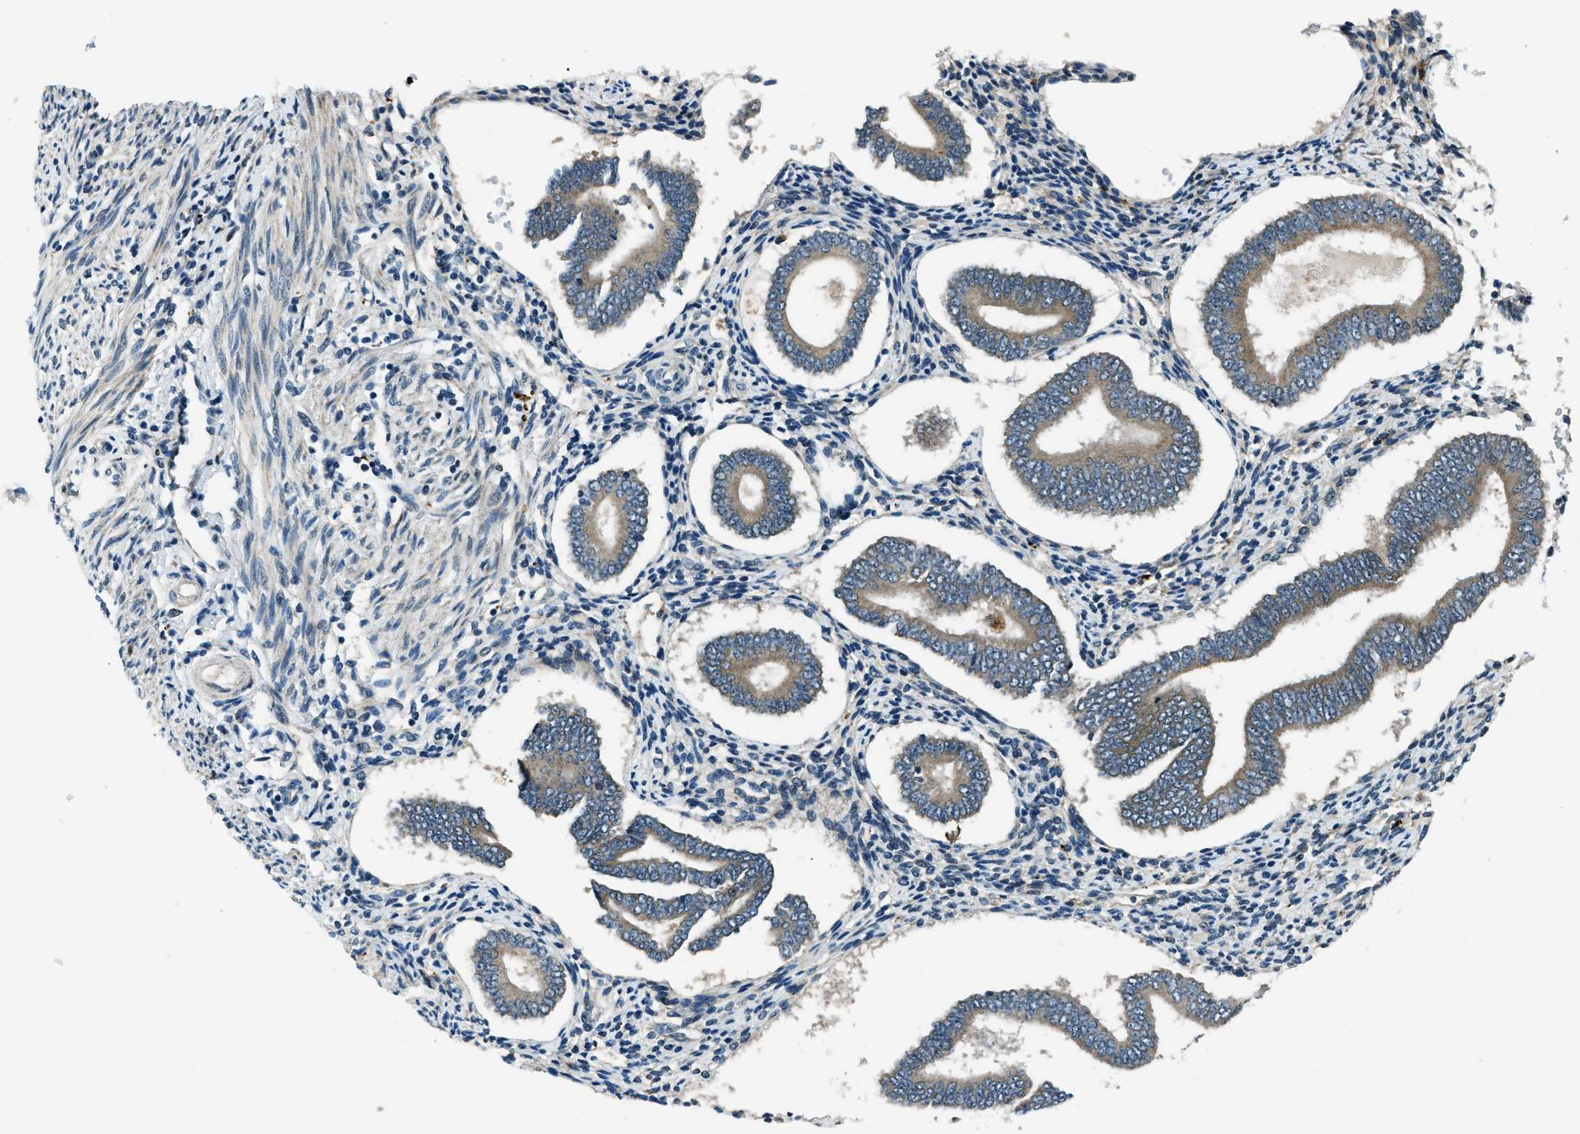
{"staining": {"intensity": "negative", "quantity": "none", "location": "none"}, "tissue": "endometrium", "cell_type": "Cells in endometrial stroma", "image_type": "normal", "snomed": [{"axis": "morphology", "description": "Normal tissue, NOS"}, {"axis": "topography", "description": "Endometrium"}], "caption": "This is a image of IHC staining of normal endometrium, which shows no positivity in cells in endometrial stroma.", "gene": "GINM1", "patient": {"sex": "female", "age": 42}}